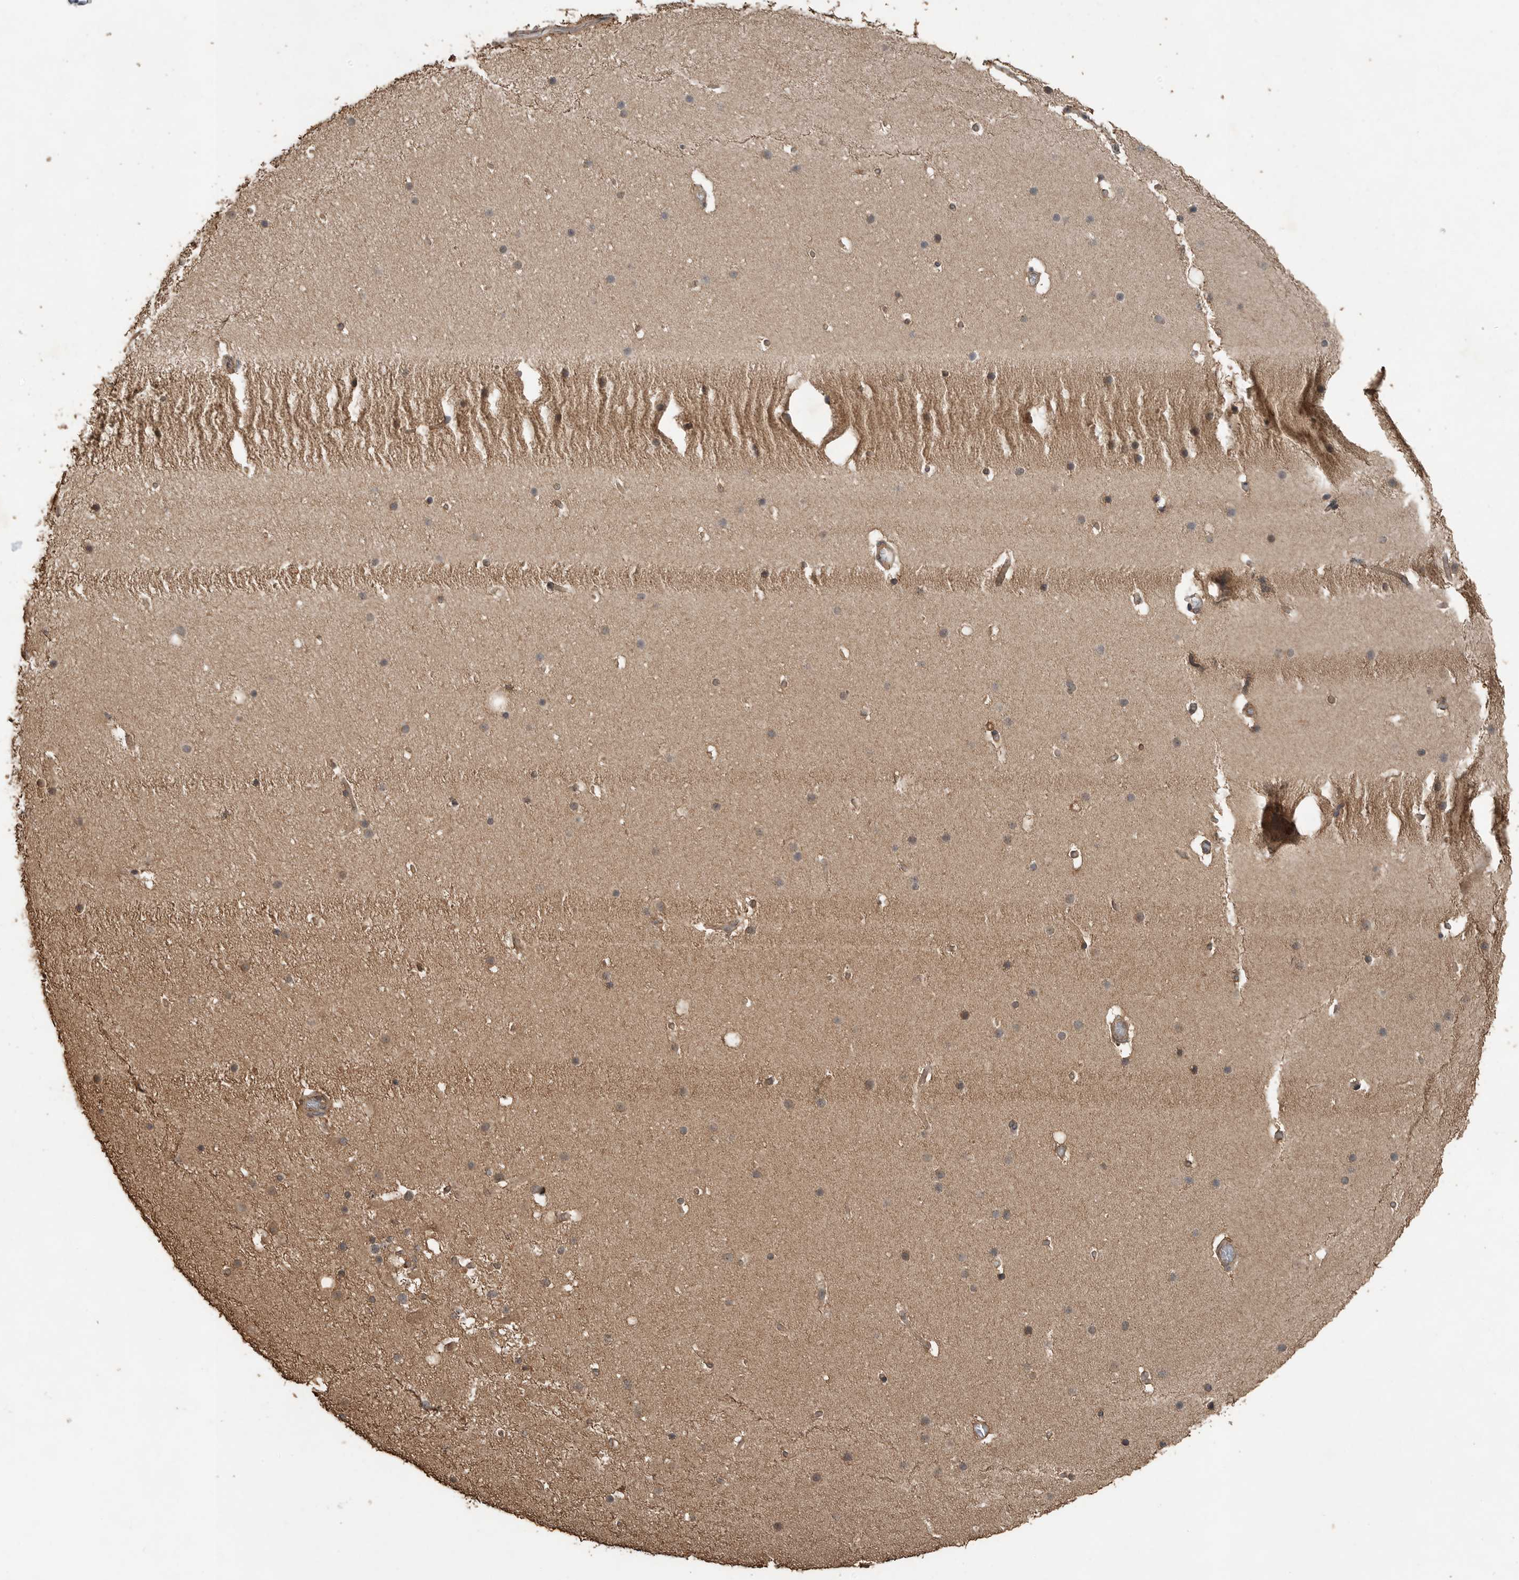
{"staining": {"intensity": "moderate", "quantity": "25%-75%", "location": "cytoplasmic/membranous,nuclear"}, "tissue": "cerebellum", "cell_type": "Cells in granular layer", "image_type": "normal", "snomed": [{"axis": "morphology", "description": "Normal tissue, NOS"}, {"axis": "topography", "description": "Cerebellum"}], "caption": "Immunohistochemical staining of unremarkable cerebellum displays moderate cytoplasmic/membranous,nuclear protein expression in approximately 25%-75% of cells in granular layer.", "gene": "BLZF1", "patient": {"sex": "male", "age": 57}}